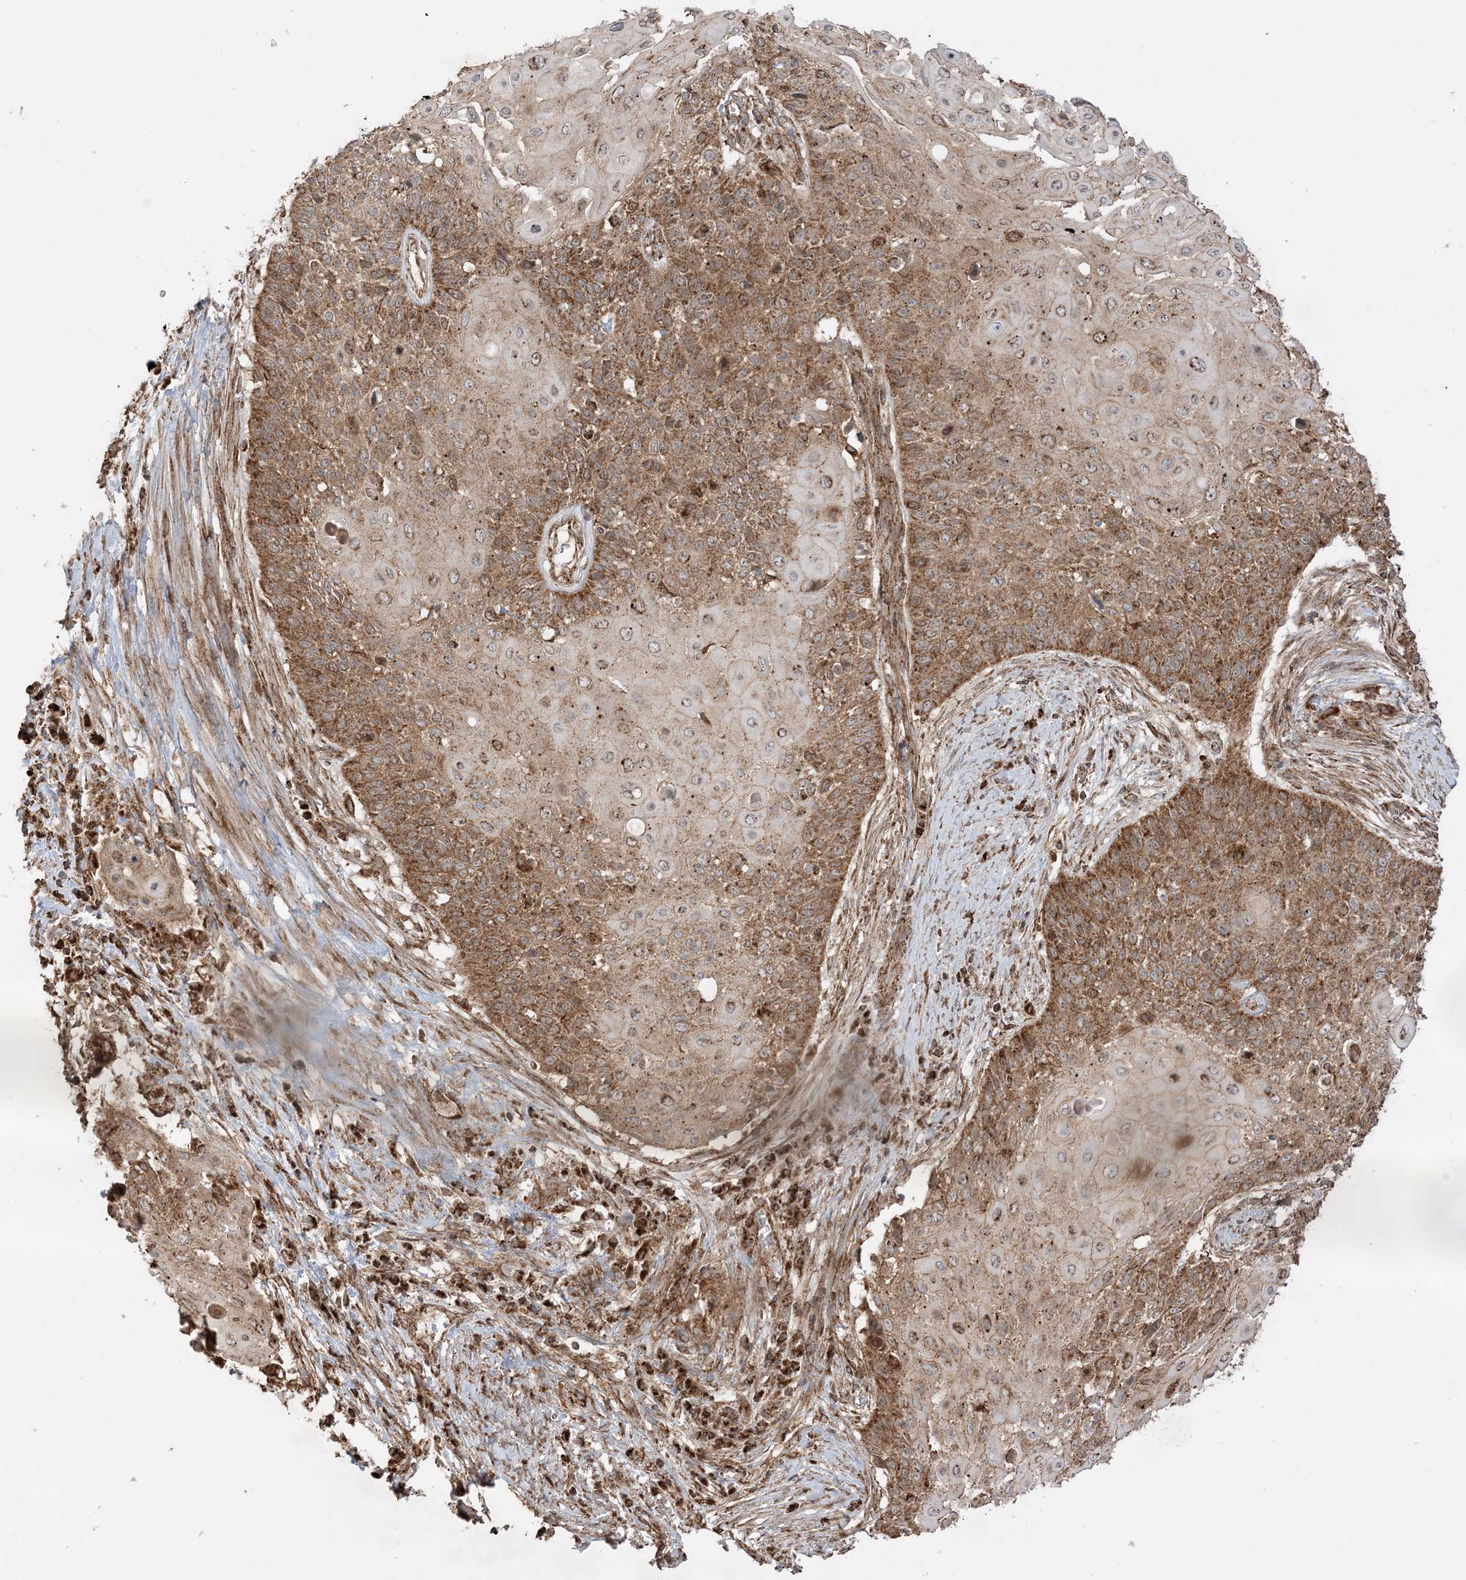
{"staining": {"intensity": "strong", "quantity": "25%-75%", "location": "cytoplasmic/membranous"}, "tissue": "cervical cancer", "cell_type": "Tumor cells", "image_type": "cancer", "snomed": [{"axis": "morphology", "description": "Squamous cell carcinoma, NOS"}, {"axis": "topography", "description": "Cervix"}], "caption": "Cervical squamous cell carcinoma stained for a protein reveals strong cytoplasmic/membranous positivity in tumor cells.", "gene": "N4BP3", "patient": {"sex": "female", "age": 39}}